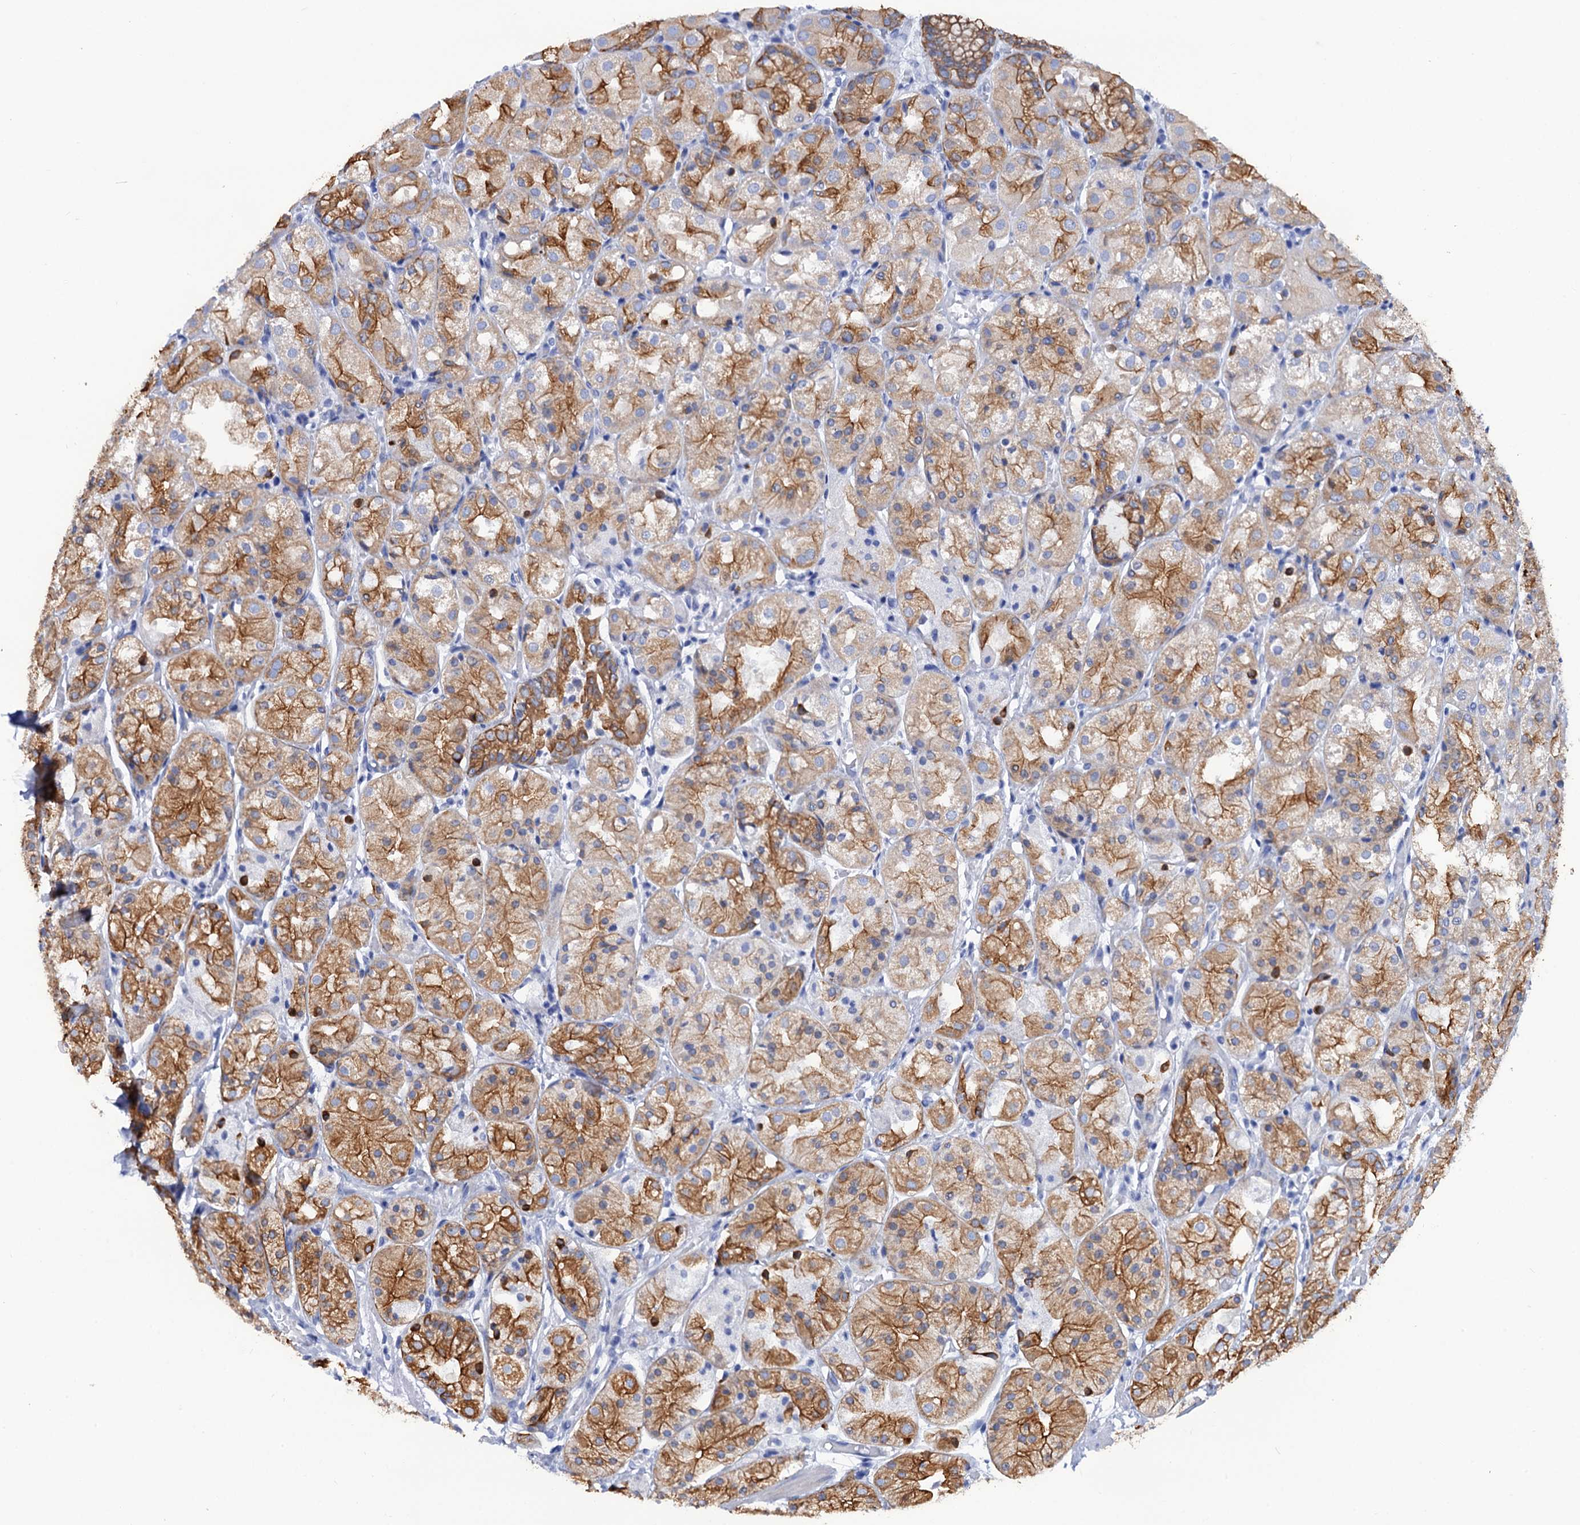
{"staining": {"intensity": "moderate", "quantity": ">75%", "location": "cytoplasmic/membranous"}, "tissue": "stomach", "cell_type": "Glandular cells", "image_type": "normal", "snomed": [{"axis": "morphology", "description": "Normal tissue, NOS"}, {"axis": "topography", "description": "Stomach, upper"}], "caption": "An immunohistochemistry micrograph of normal tissue is shown. Protein staining in brown highlights moderate cytoplasmic/membranous positivity in stomach within glandular cells.", "gene": "RAB3IP", "patient": {"sex": "male", "age": 72}}